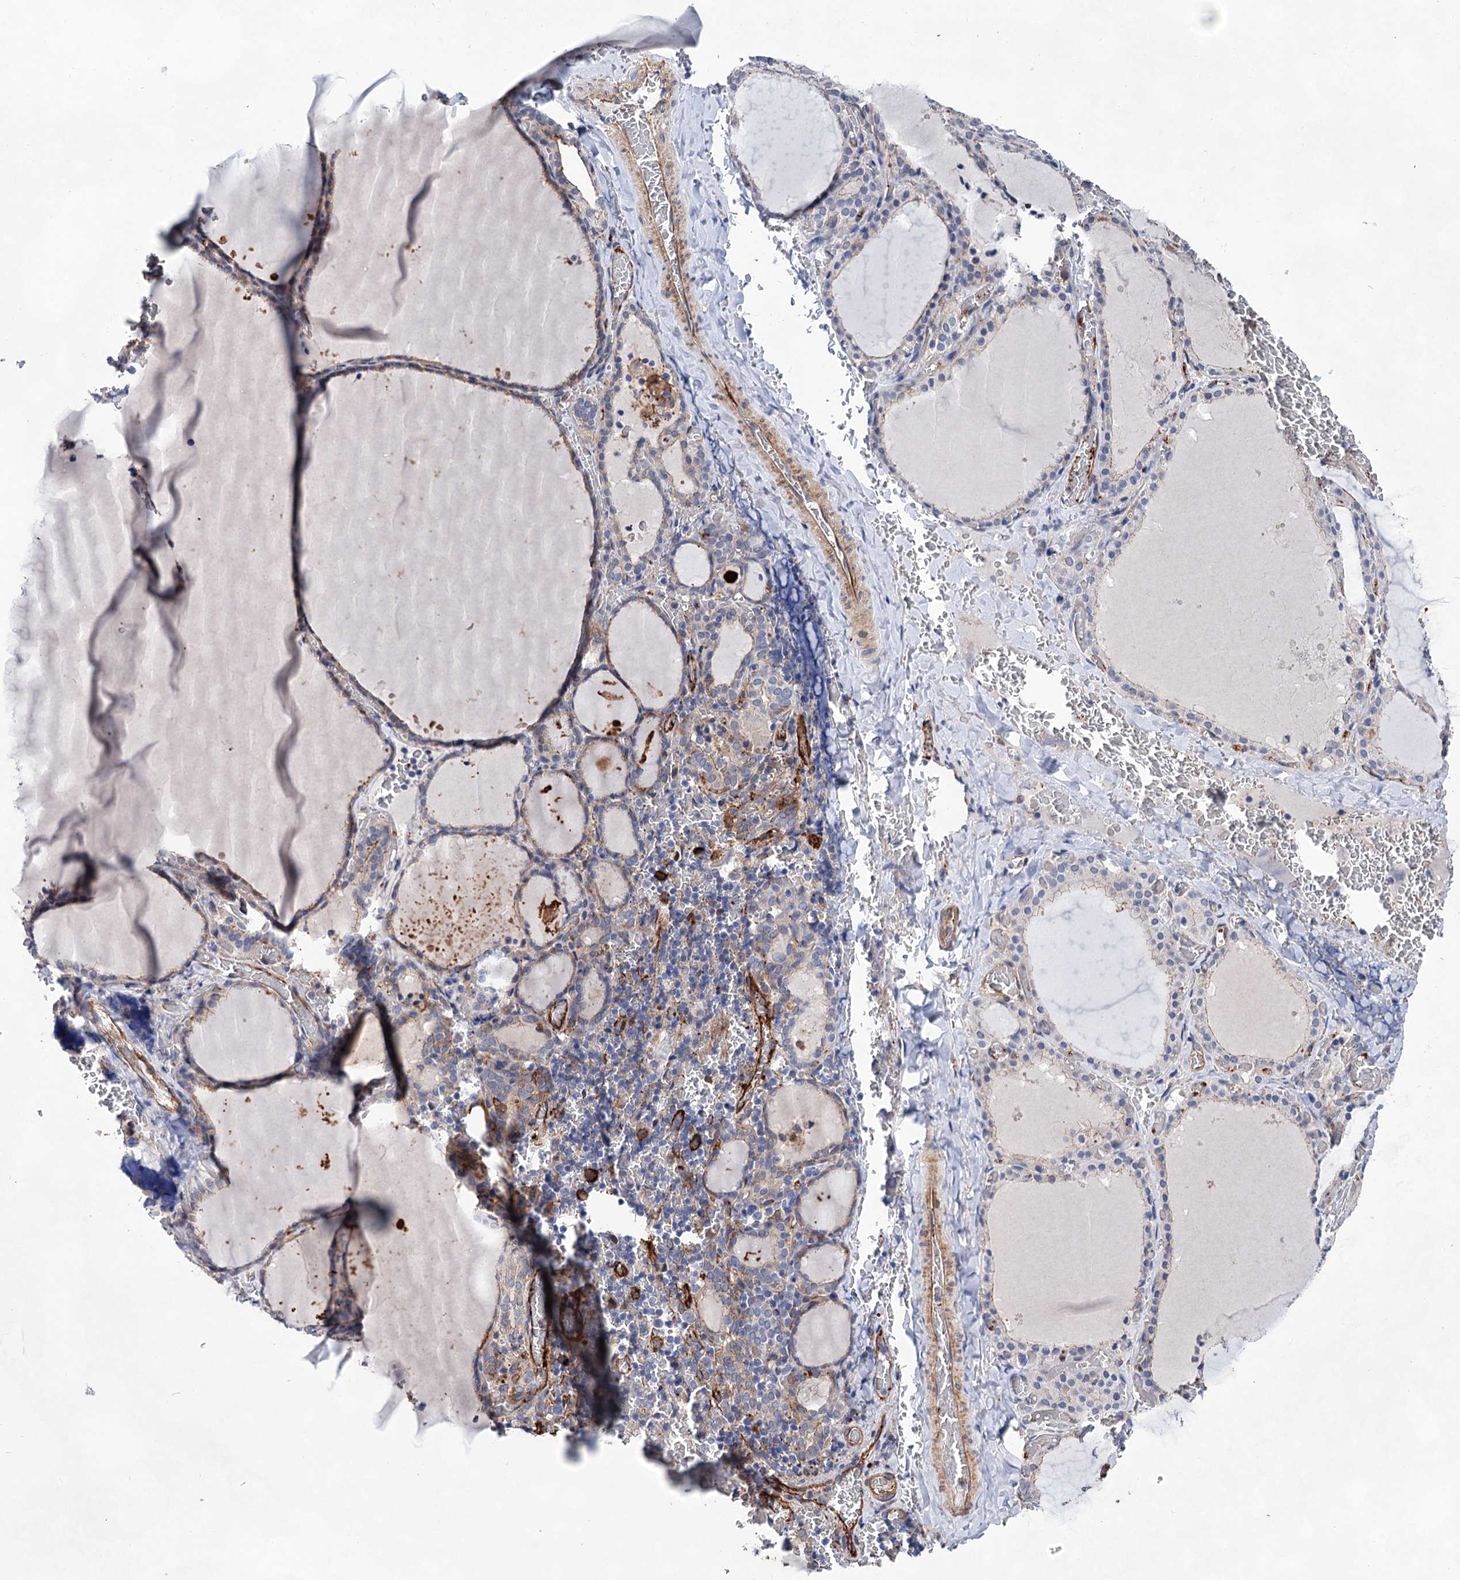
{"staining": {"intensity": "negative", "quantity": "none", "location": "none"}, "tissue": "thyroid gland", "cell_type": "Glandular cells", "image_type": "normal", "snomed": [{"axis": "morphology", "description": "Normal tissue, NOS"}, {"axis": "topography", "description": "Thyroid gland"}], "caption": "DAB immunohistochemical staining of normal human thyroid gland demonstrates no significant expression in glandular cells.", "gene": "TMTC3", "patient": {"sex": "female", "age": 39}}